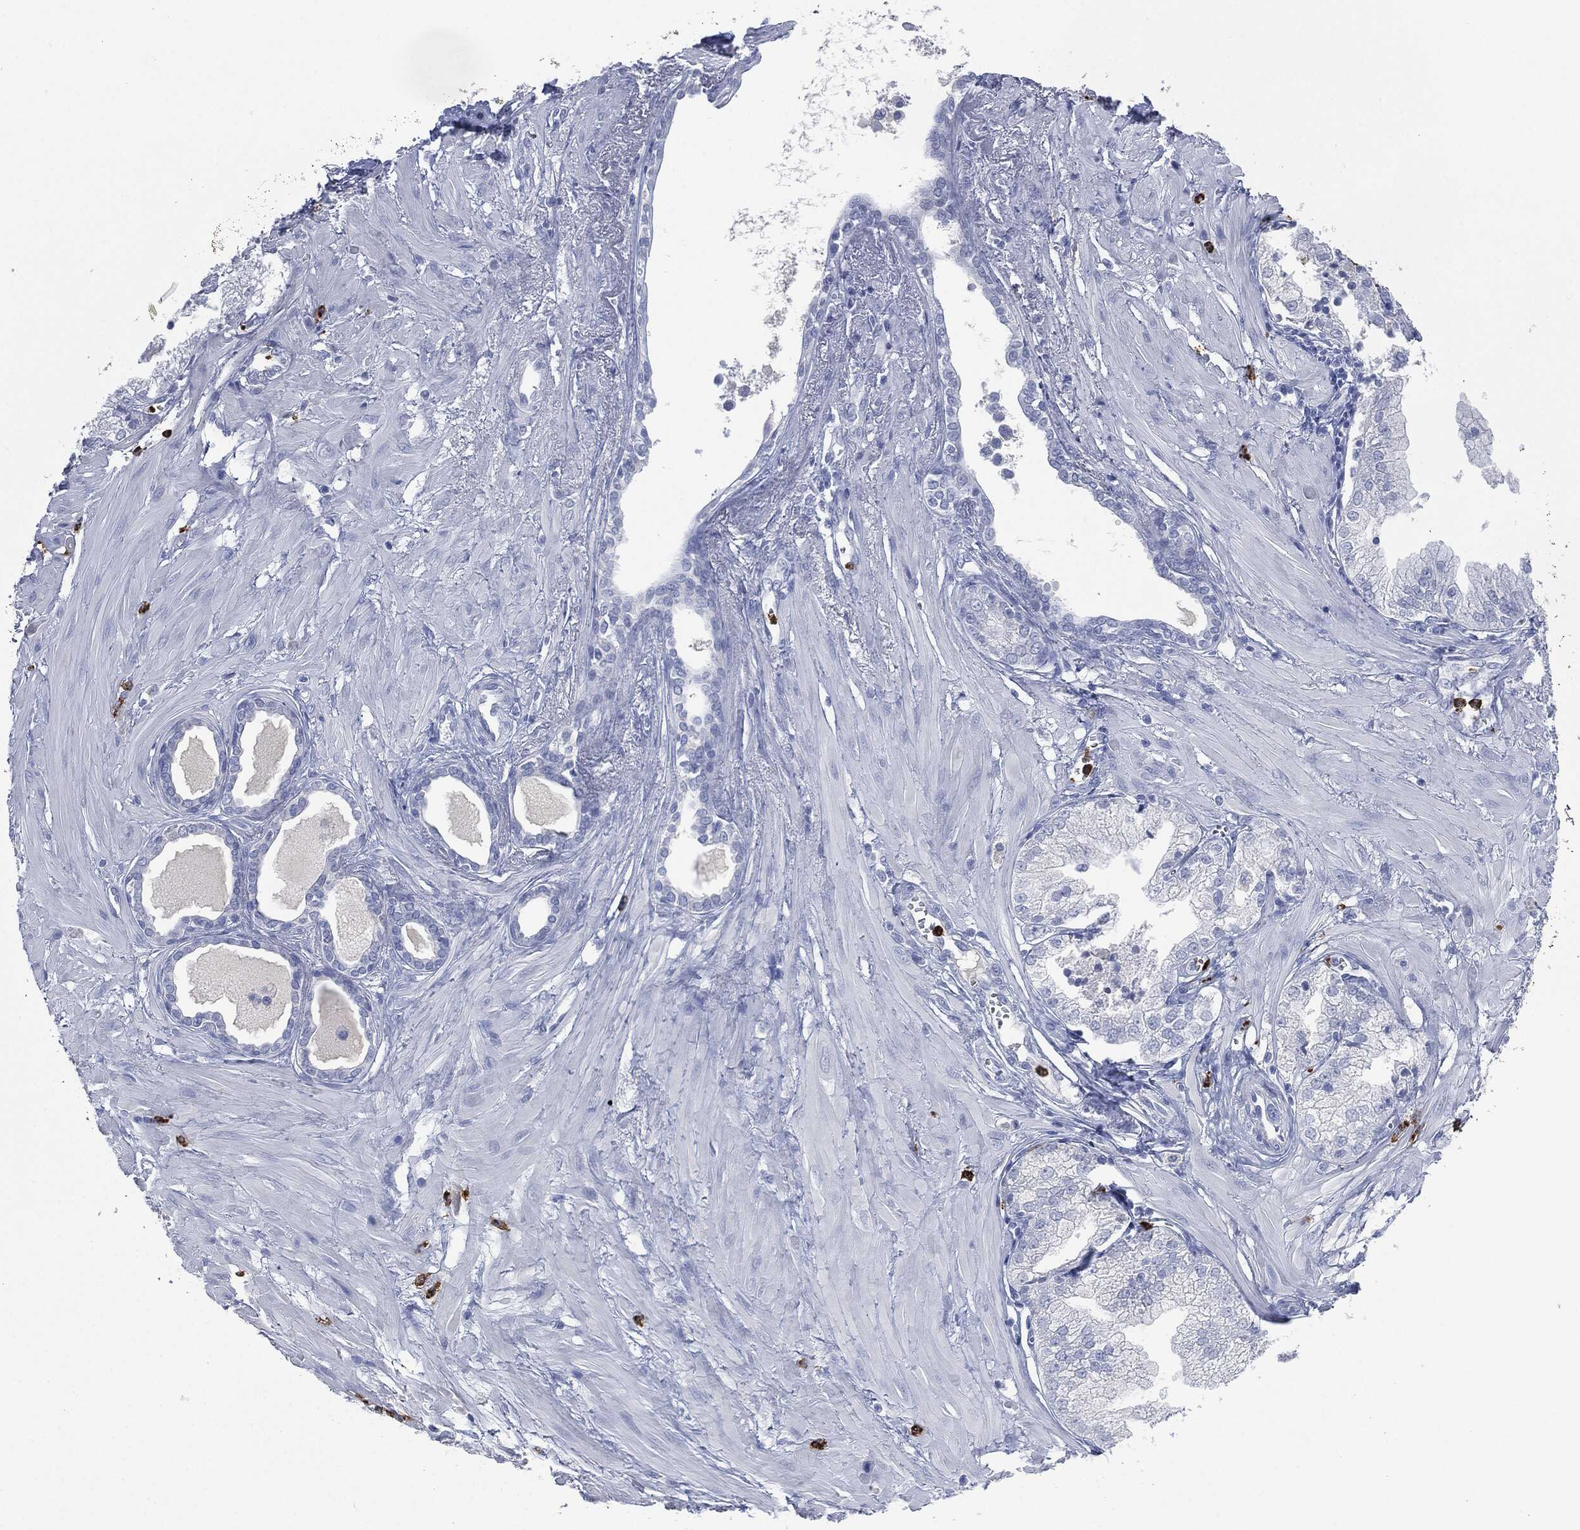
{"staining": {"intensity": "negative", "quantity": "none", "location": "none"}, "tissue": "prostate cancer", "cell_type": "Tumor cells", "image_type": "cancer", "snomed": [{"axis": "morphology", "description": "Adenocarcinoma, NOS"}, {"axis": "topography", "description": "Prostate and seminal vesicle, NOS"}, {"axis": "topography", "description": "Prostate"}], "caption": "Image shows no protein staining in tumor cells of prostate cancer tissue.", "gene": "CEACAM8", "patient": {"sex": "male", "age": 79}}